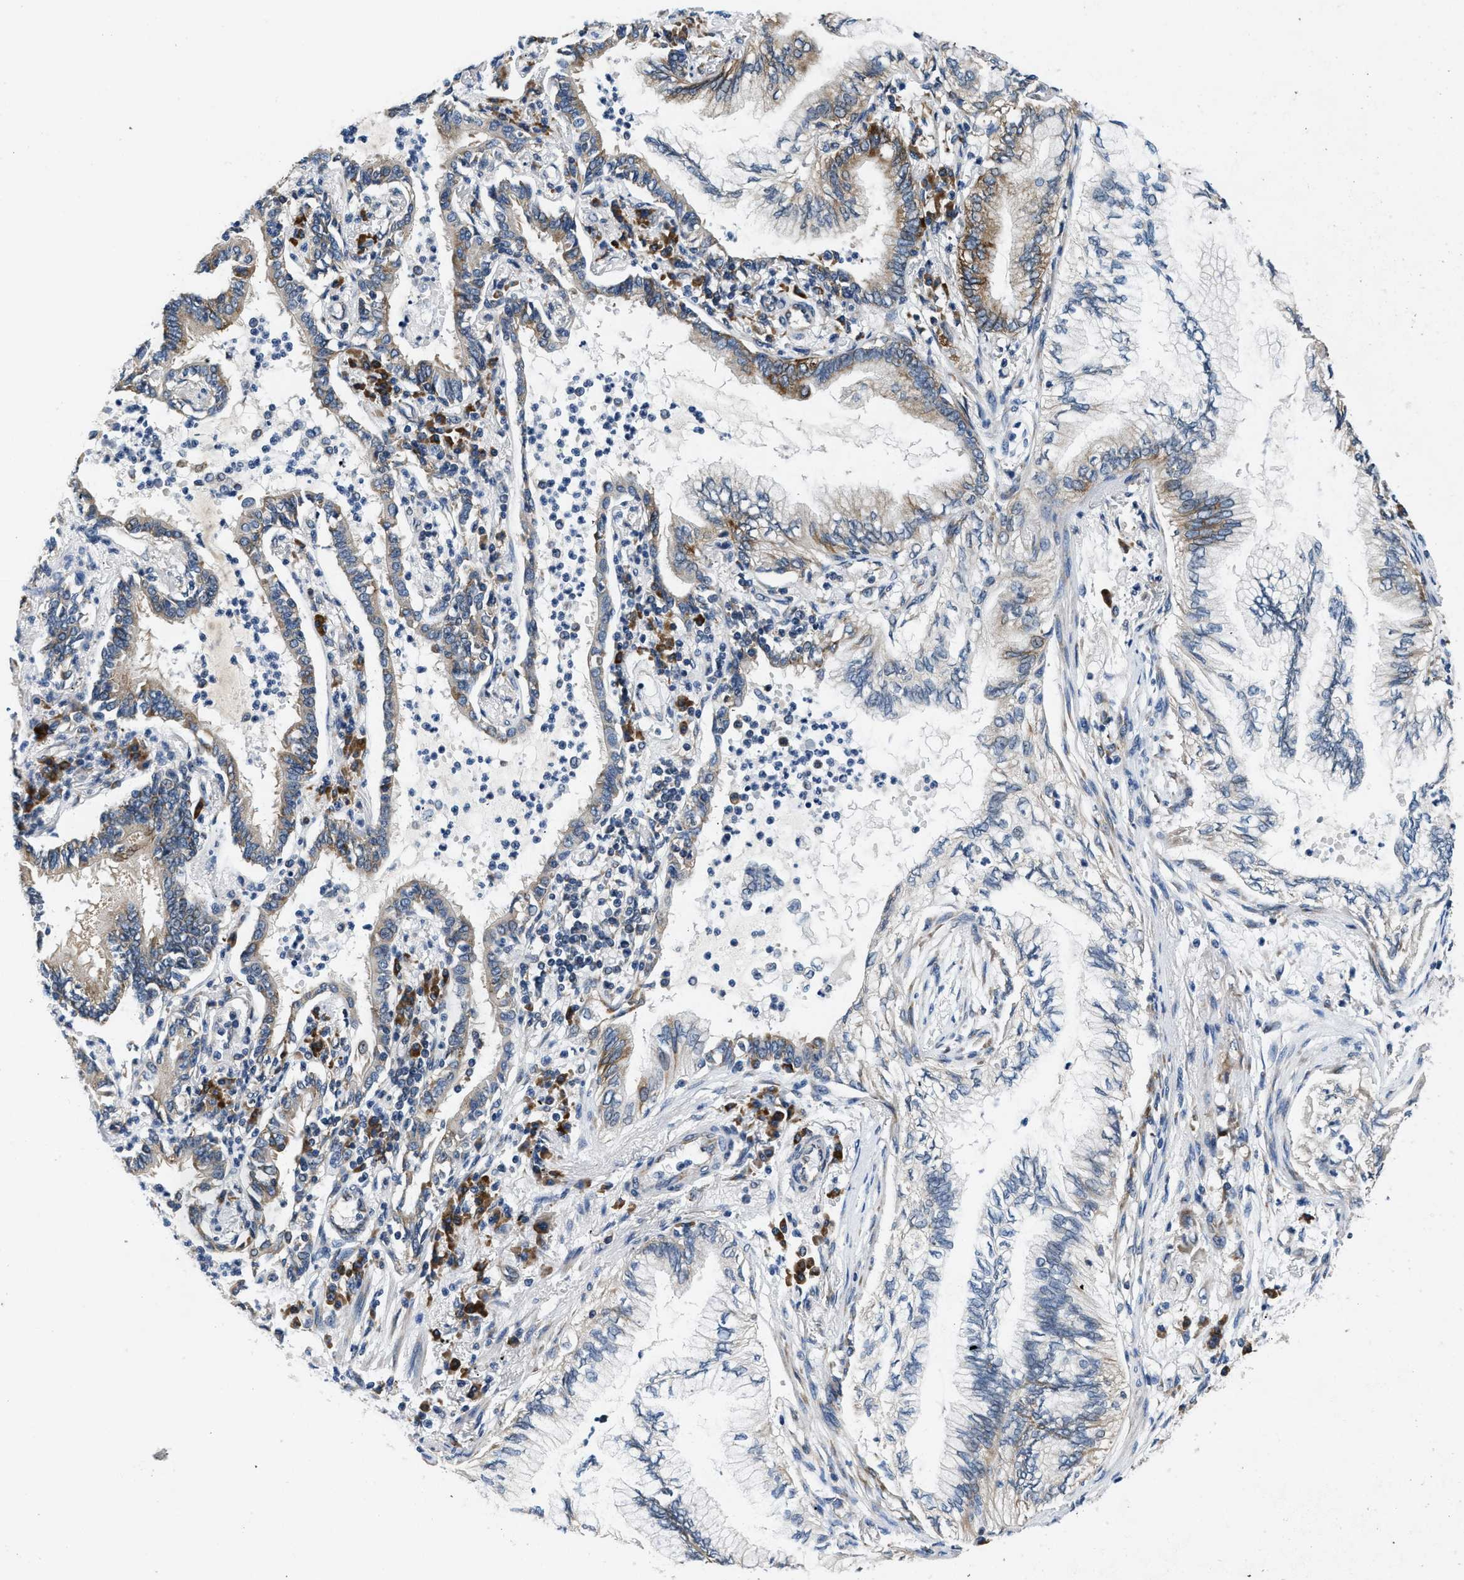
{"staining": {"intensity": "moderate", "quantity": "25%-75%", "location": "cytoplasmic/membranous"}, "tissue": "lung cancer", "cell_type": "Tumor cells", "image_type": "cancer", "snomed": [{"axis": "morphology", "description": "Normal tissue, NOS"}, {"axis": "morphology", "description": "Adenocarcinoma, NOS"}, {"axis": "topography", "description": "Bronchus"}, {"axis": "topography", "description": "Lung"}], "caption": "A brown stain highlights moderate cytoplasmic/membranous expression of a protein in human lung cancer tumor cells.", "gene": "PA2G4", "patient": {"sex": "female", "age": 70}}